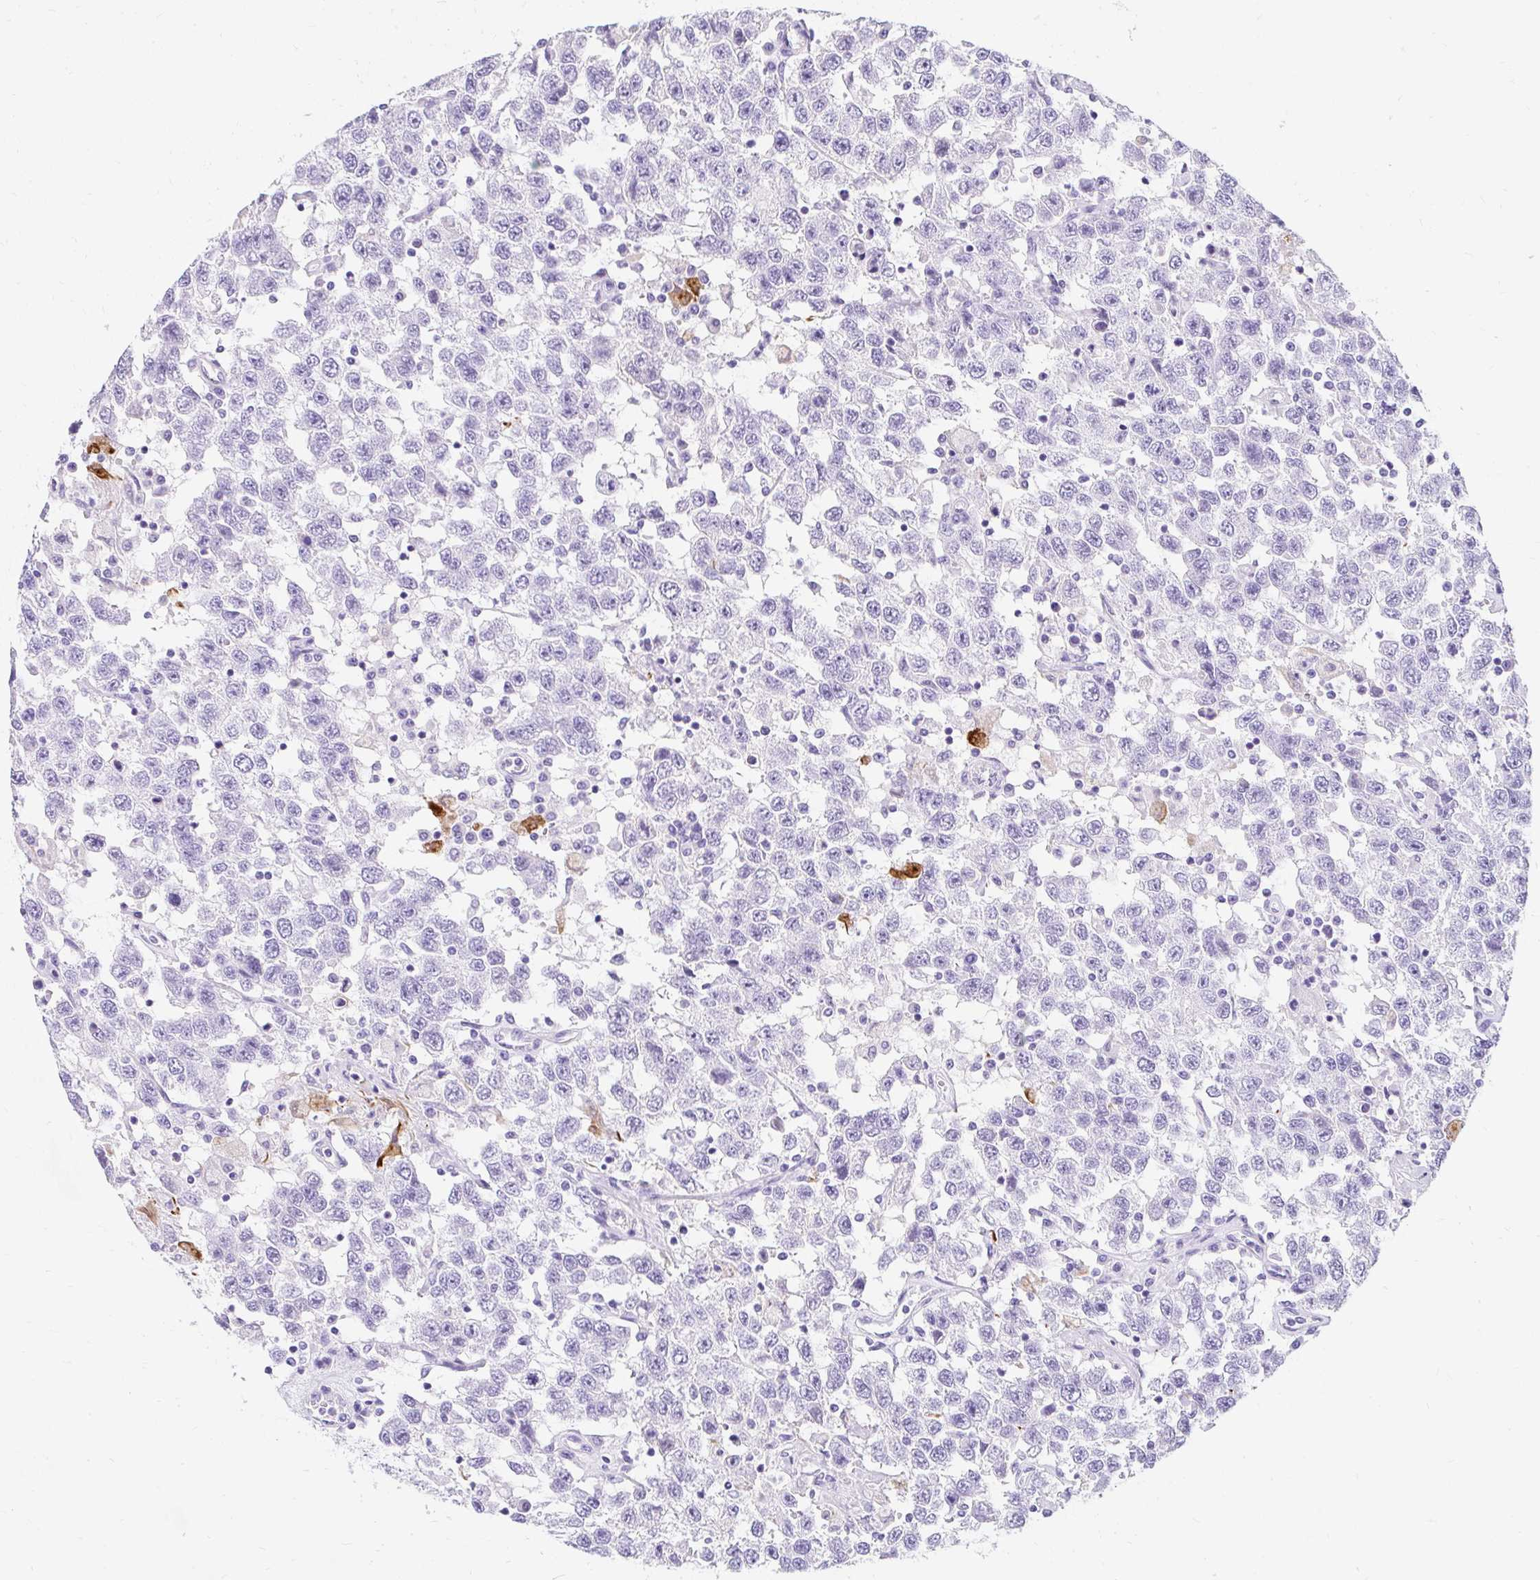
{"staining": {"intensity": "negative", "quantity": "none", "location": "none"}, "tissue": "testis cancer", "cell_type": "Tumor cells", "image_type": "cancer", "snomed": [{"axis": "morphology", "description": "Seminoma, NOS"}, {"axis": "topography", "description": "Testis"}], "caption": "This is an immunohistochemistry micrograph of human testis cancer. There is no staining in tumor cells.", "gene": "APOC4-APOC2", "patient": {"sex": "male", "age": 41}}